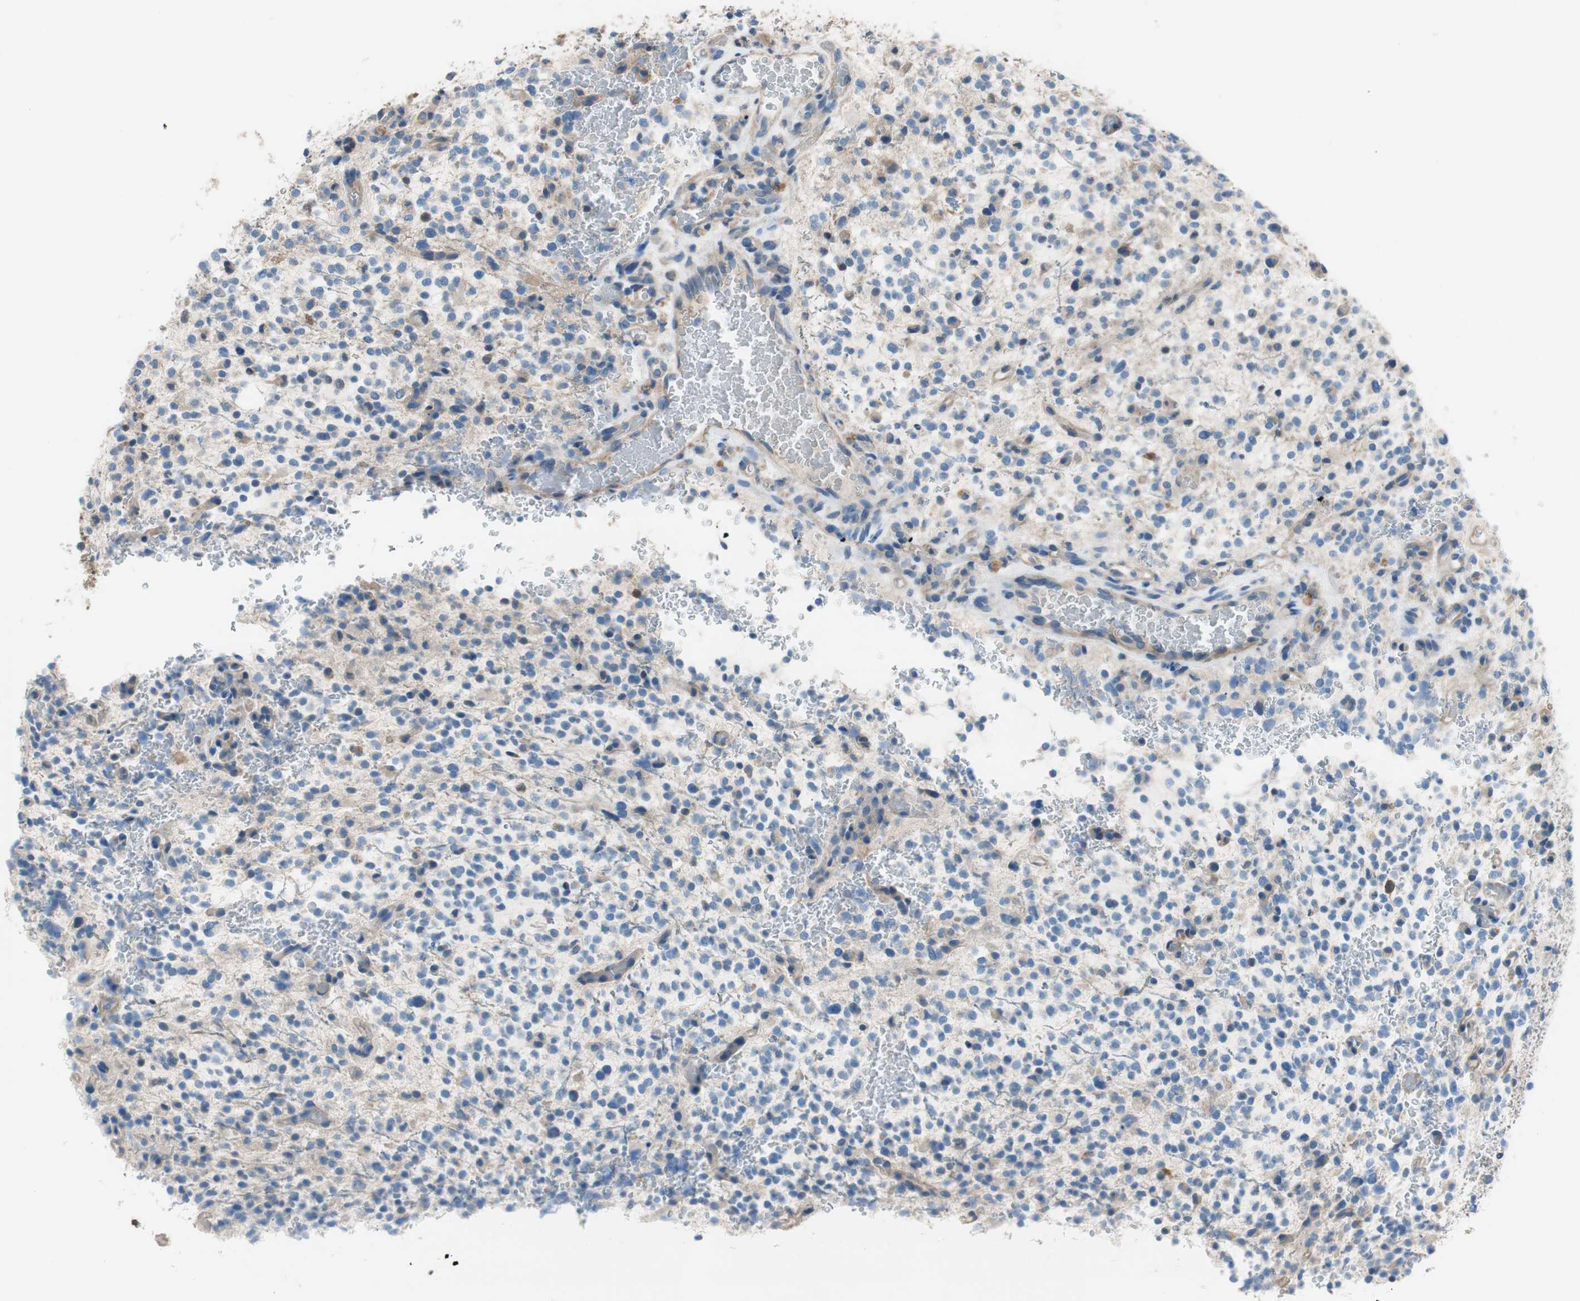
{"staining": {"intensity": "weak", "quantity": "<25%", "location": "cytoplasmic/membranous"}, "tissue": "glioma", "cell_type": "Tumor cells", "image_type": "cancer", "snomed": [{"axis": "morphology", "description": "Glioma, malignant, High grade"}, {"axis": "topography", "description": "Brain"}], "caption": "IHC of glioma shows no staining in tumor cells.", "gene": "CALML3", "patient": {"sex": "male", "age": 48}}